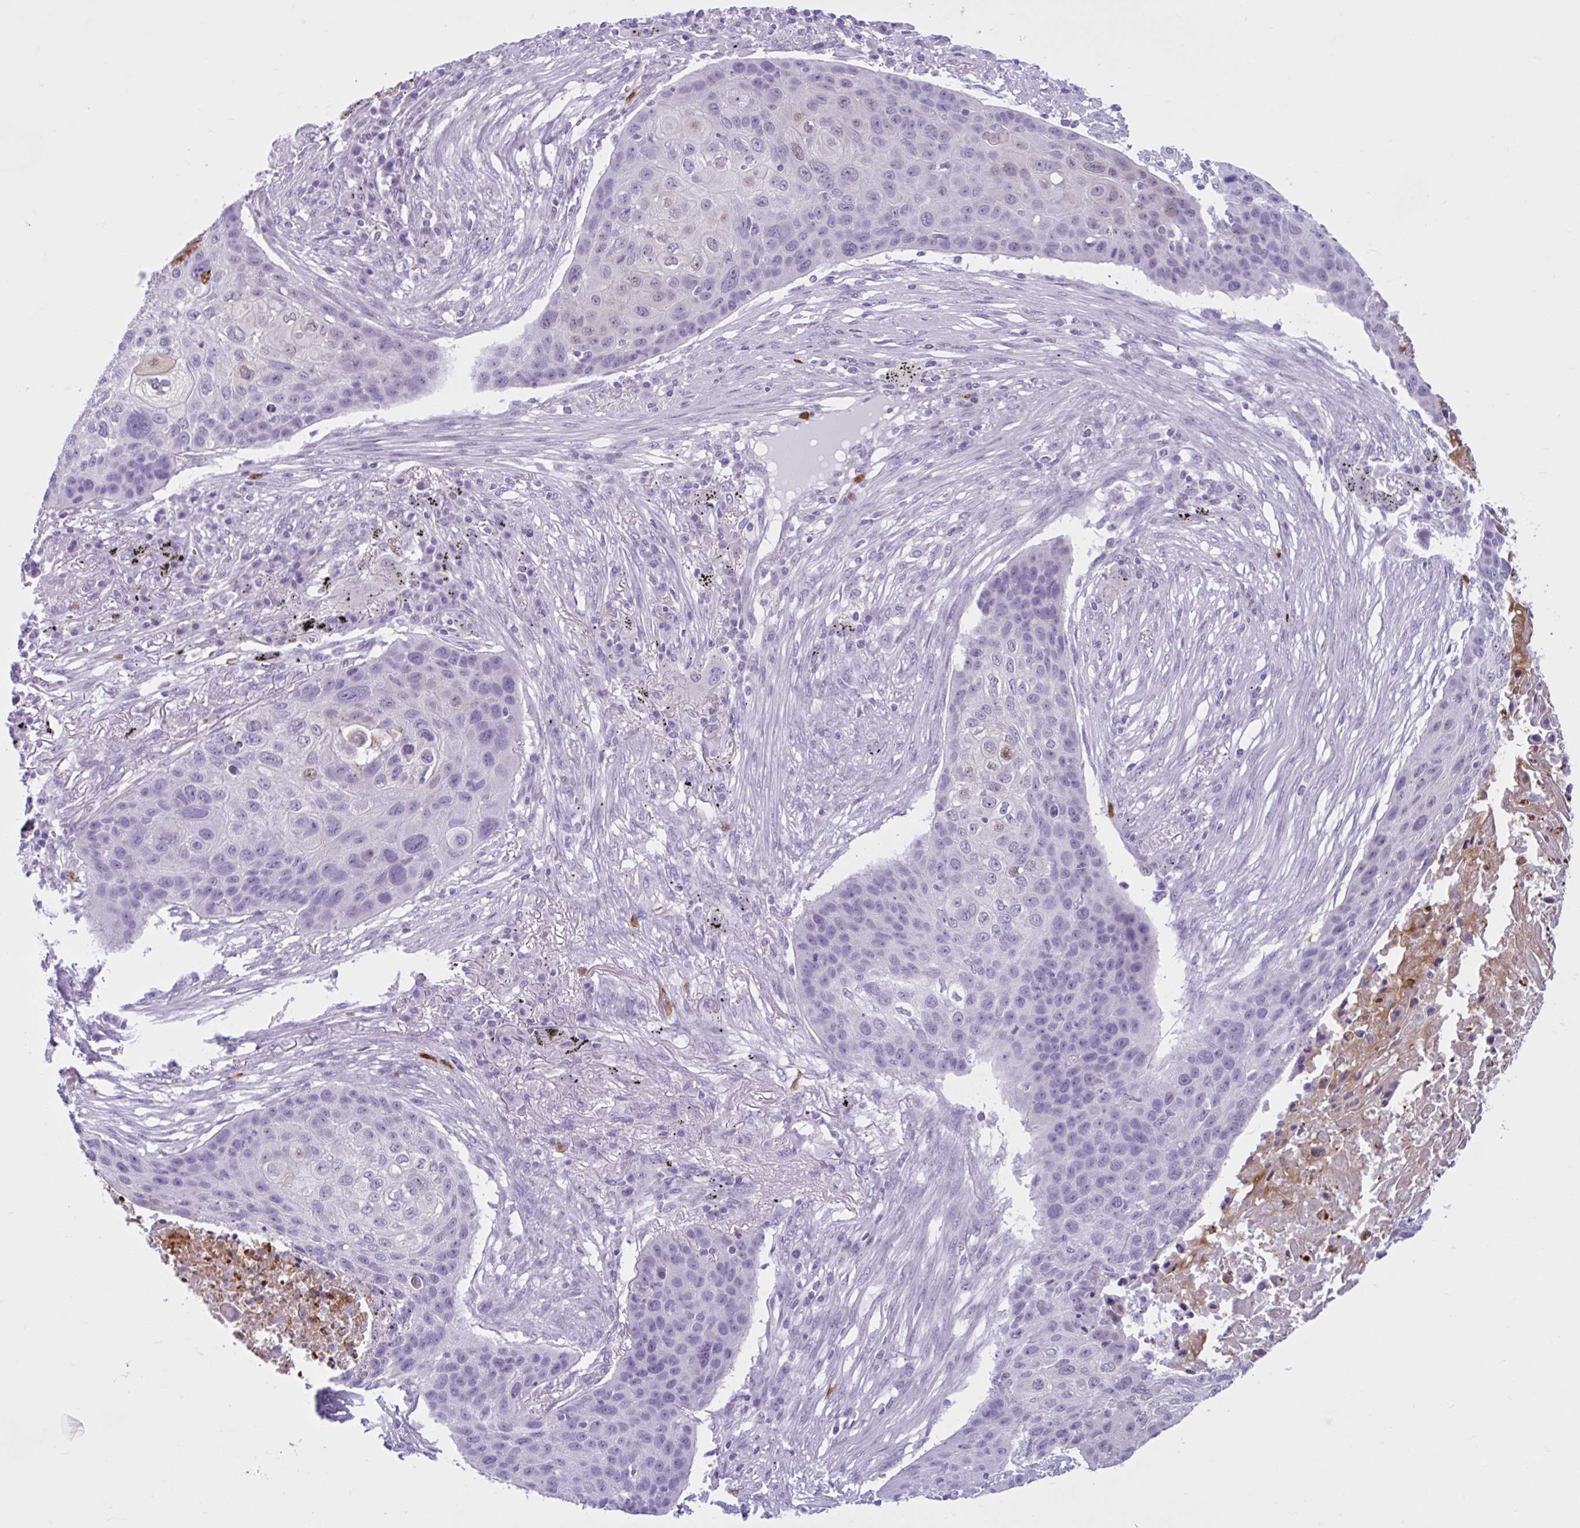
{"staining": {"intensity": "negative", "quantity": "none", "location": "none"}, "tissue": "lung cancer", "cell_type": "Tumor cells", "image_type": "cancer", "snomed": [{"axis": "morphology", "description": "Squamous cell carcinoma, NOS"}, {"axis": "topography", "description": "Lung"}], "caption": "The image shows no significant staining in tumor cells of lung squamous cell carcinoma.", "gene": "CEP120", "patient": {"sex": "female", "age": 63}}